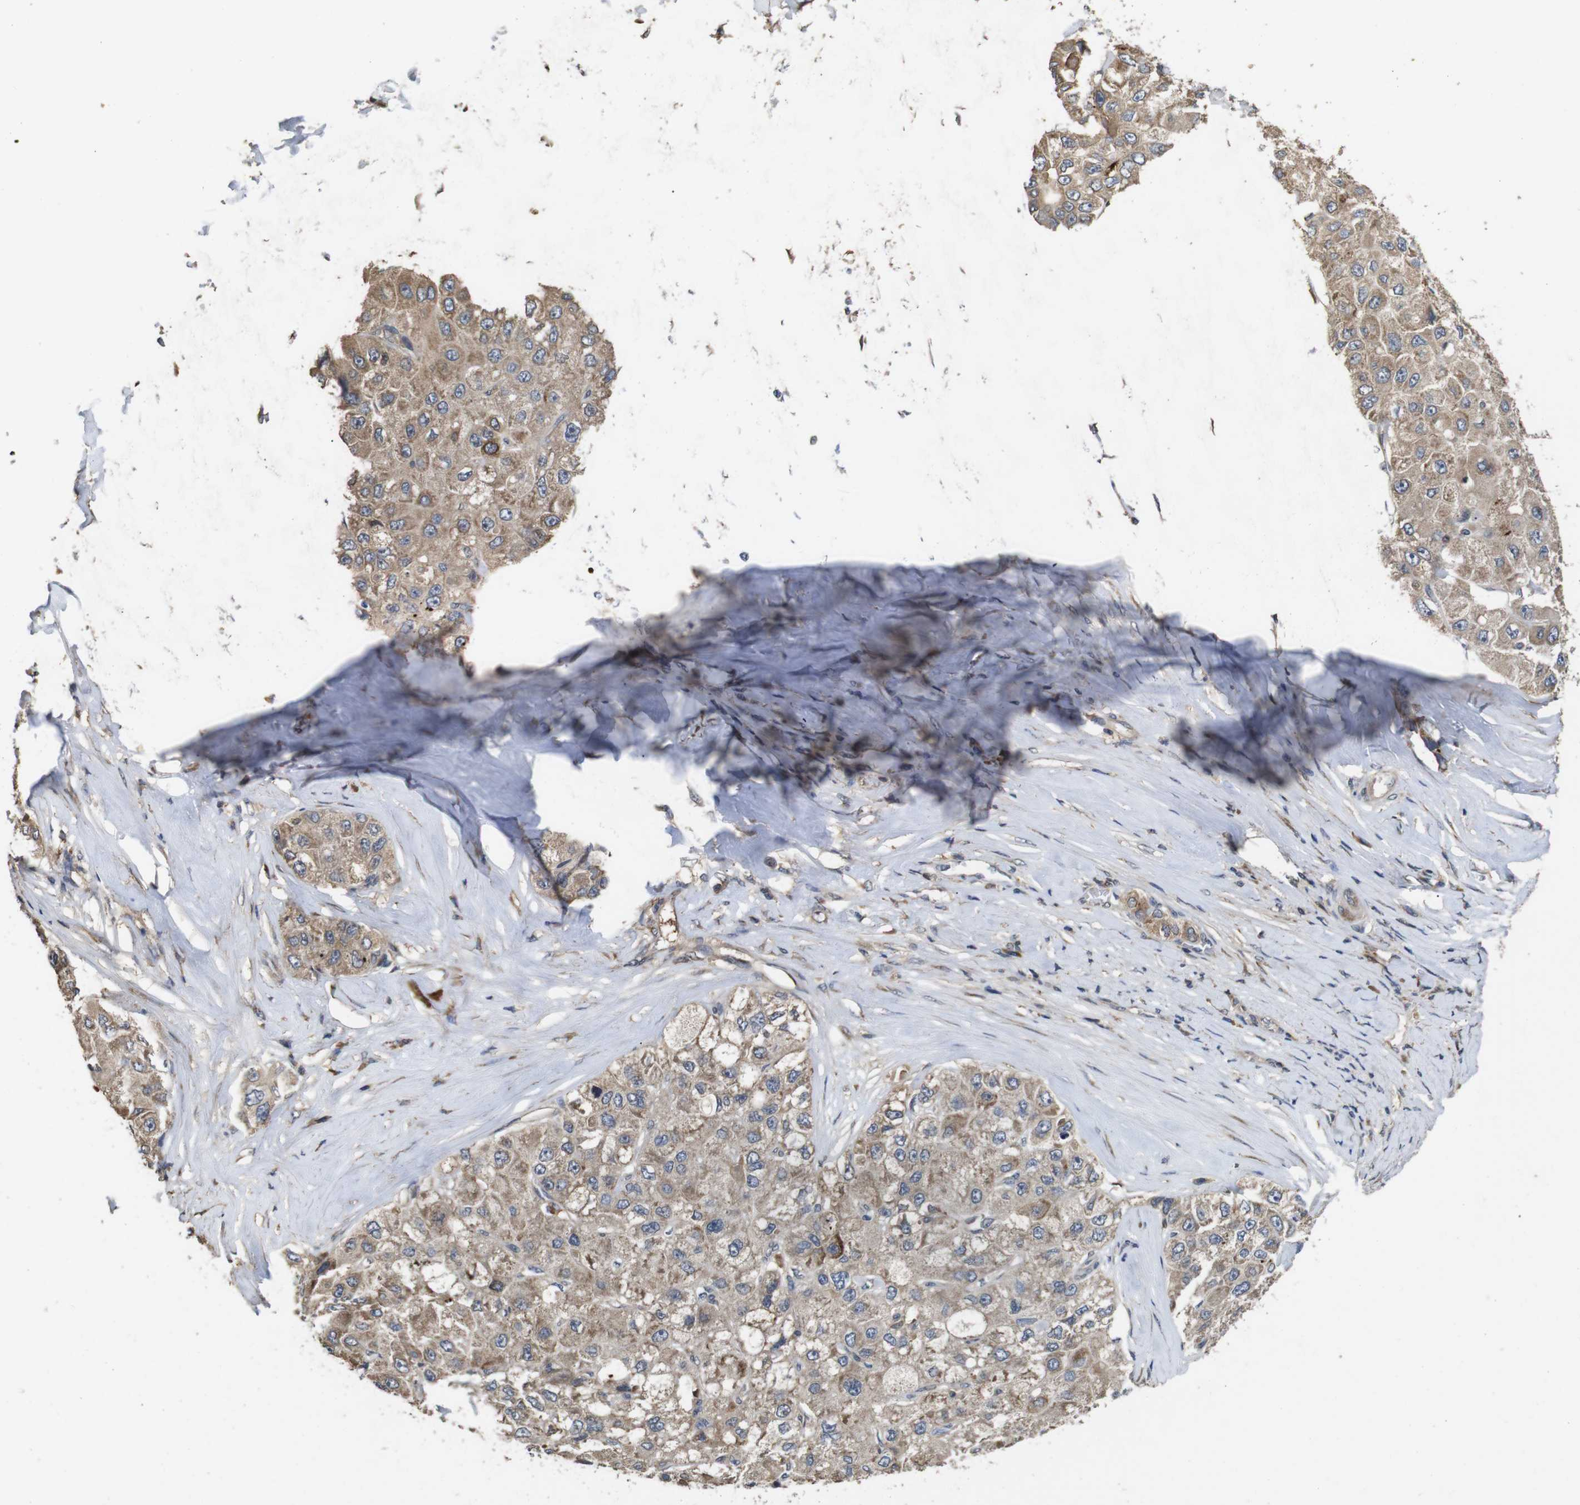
{"staining": {"intensity": "moderate", "quantity": ">75%", "location": "cytoplasmic/membranous"}, "tissue": "liver cancer", "cell_type": "Tumor cells", "image_type": "cancer", "snomed": [{"axis": "morphology", "description": "Carcinoma, Hepatocellular, NOS"}, {"axis": "topography", "description": "Liver"}], "caption": "Tumor cells demonstrate moderate cytoplasmic/membranous expression in about >75% of cells in liver hepatocellular carcinoma. The staining was performed using DAB to visualize the protein expression in brown, while the nuclei were stained in blue with hematoxylin (Magnification: 20x).", "gene": "ARHGAP24", "patient": {"sex": "male", "age": 80}}